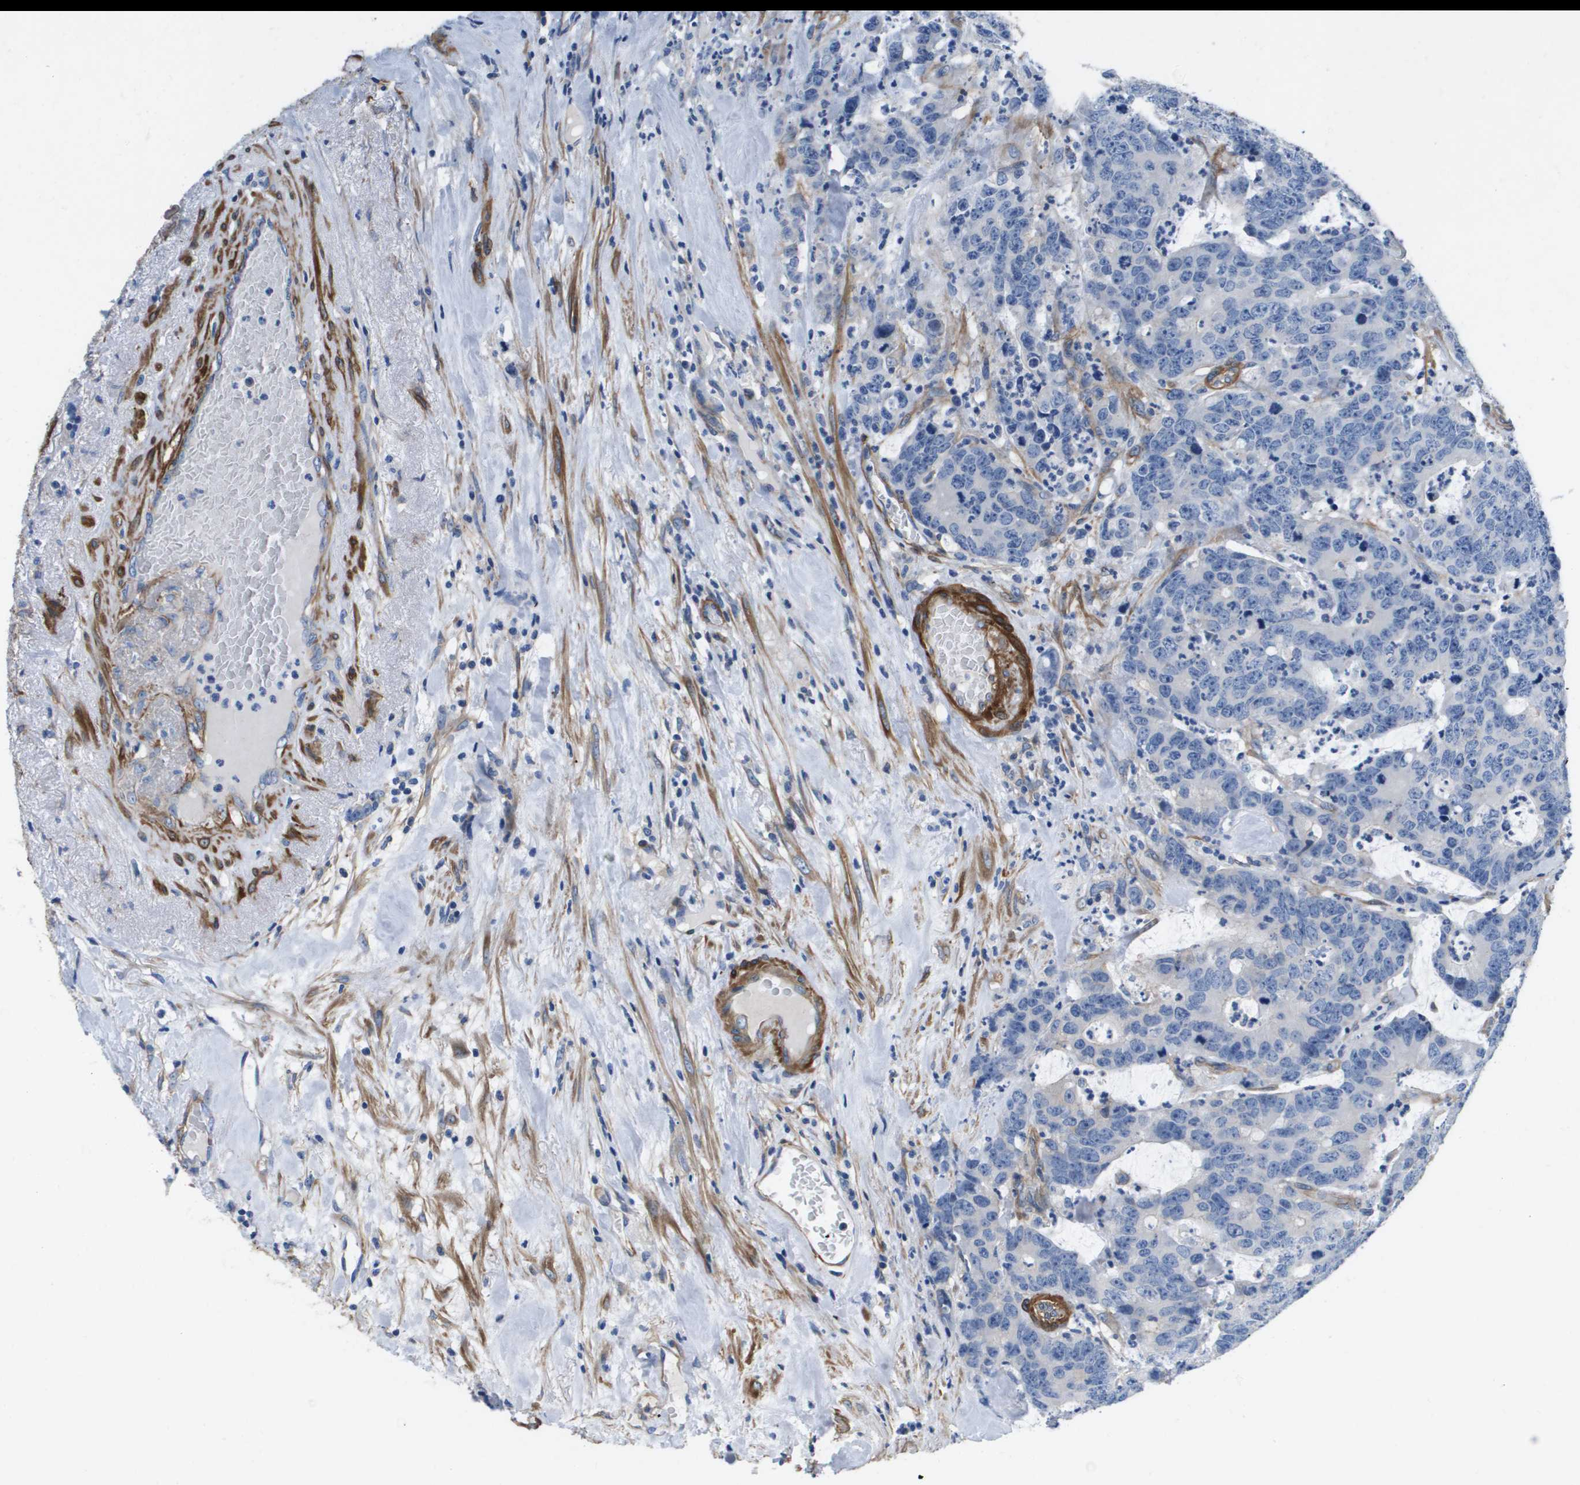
{"staining": {"intensity": "negative", "quantity": "none", "location": "none"}, "tissue": "colorectal cancer", "cell_type": "Tumor cells", "image_type": "cancer", "snomed": [{"axis": "morphology", "description": "Adenocarcinoma, NOS"}, {"axis": "topography", "description": "Colon"}], "caption": "A micrograph of colorectal cancer stained for a protein shows no brown staining in tumor cells.", "gene": "LPP", "patient": {"sex": "female", "age": 86}}